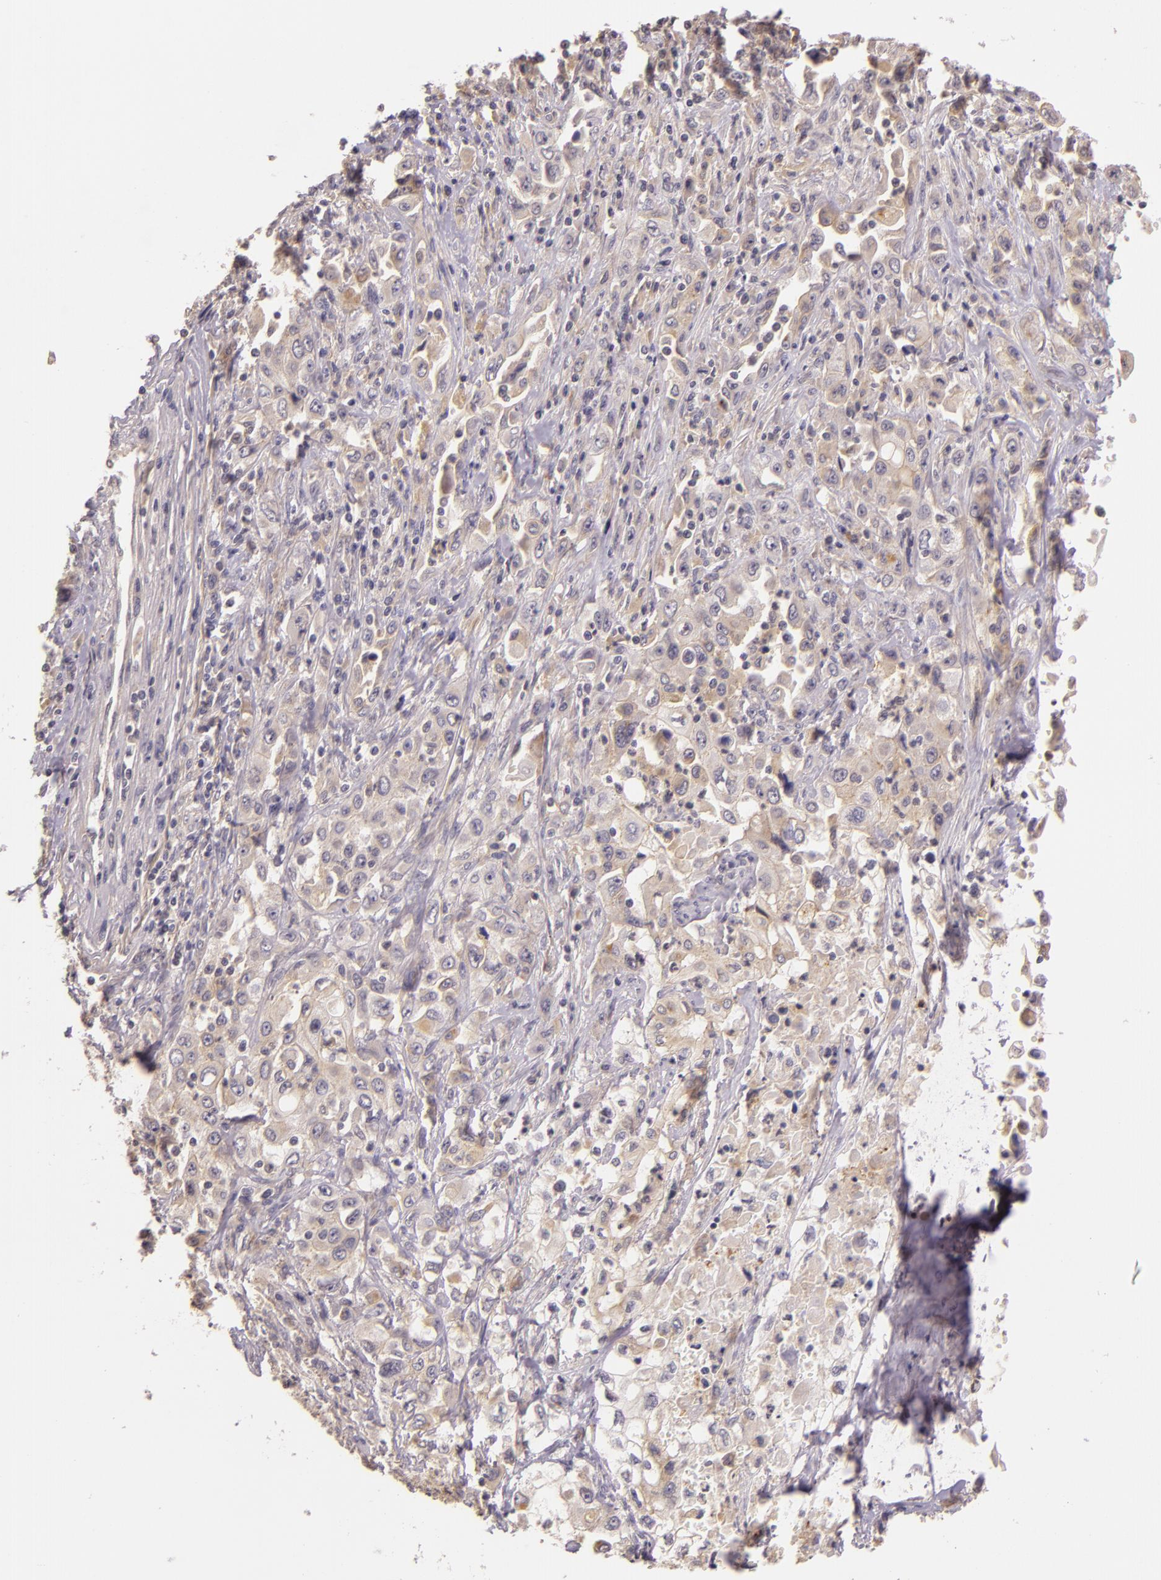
{"staining": {"intensity": "weak", "quantity": "25%-75%", "location": "cytoplasmic/membranous"}, "tissue": "pancreatic cancer", "cell_type": "Tumor cells", "image_type": "cancer", "snomed": [{"axis": "morphology", "description": "Adenocarcinoma, NOS"}, {"axis": "topography", "description": "Pancreas"}], "caption": "DAB immunohistochemical staining of human adenocarcinoma (pancreatic) reveals weak cytoplasmic/membranous protein staining in approximately 25%-75% of tumor cells.", "gene": "ARMH4", "patient": {"sex": "male", "age": 70}}